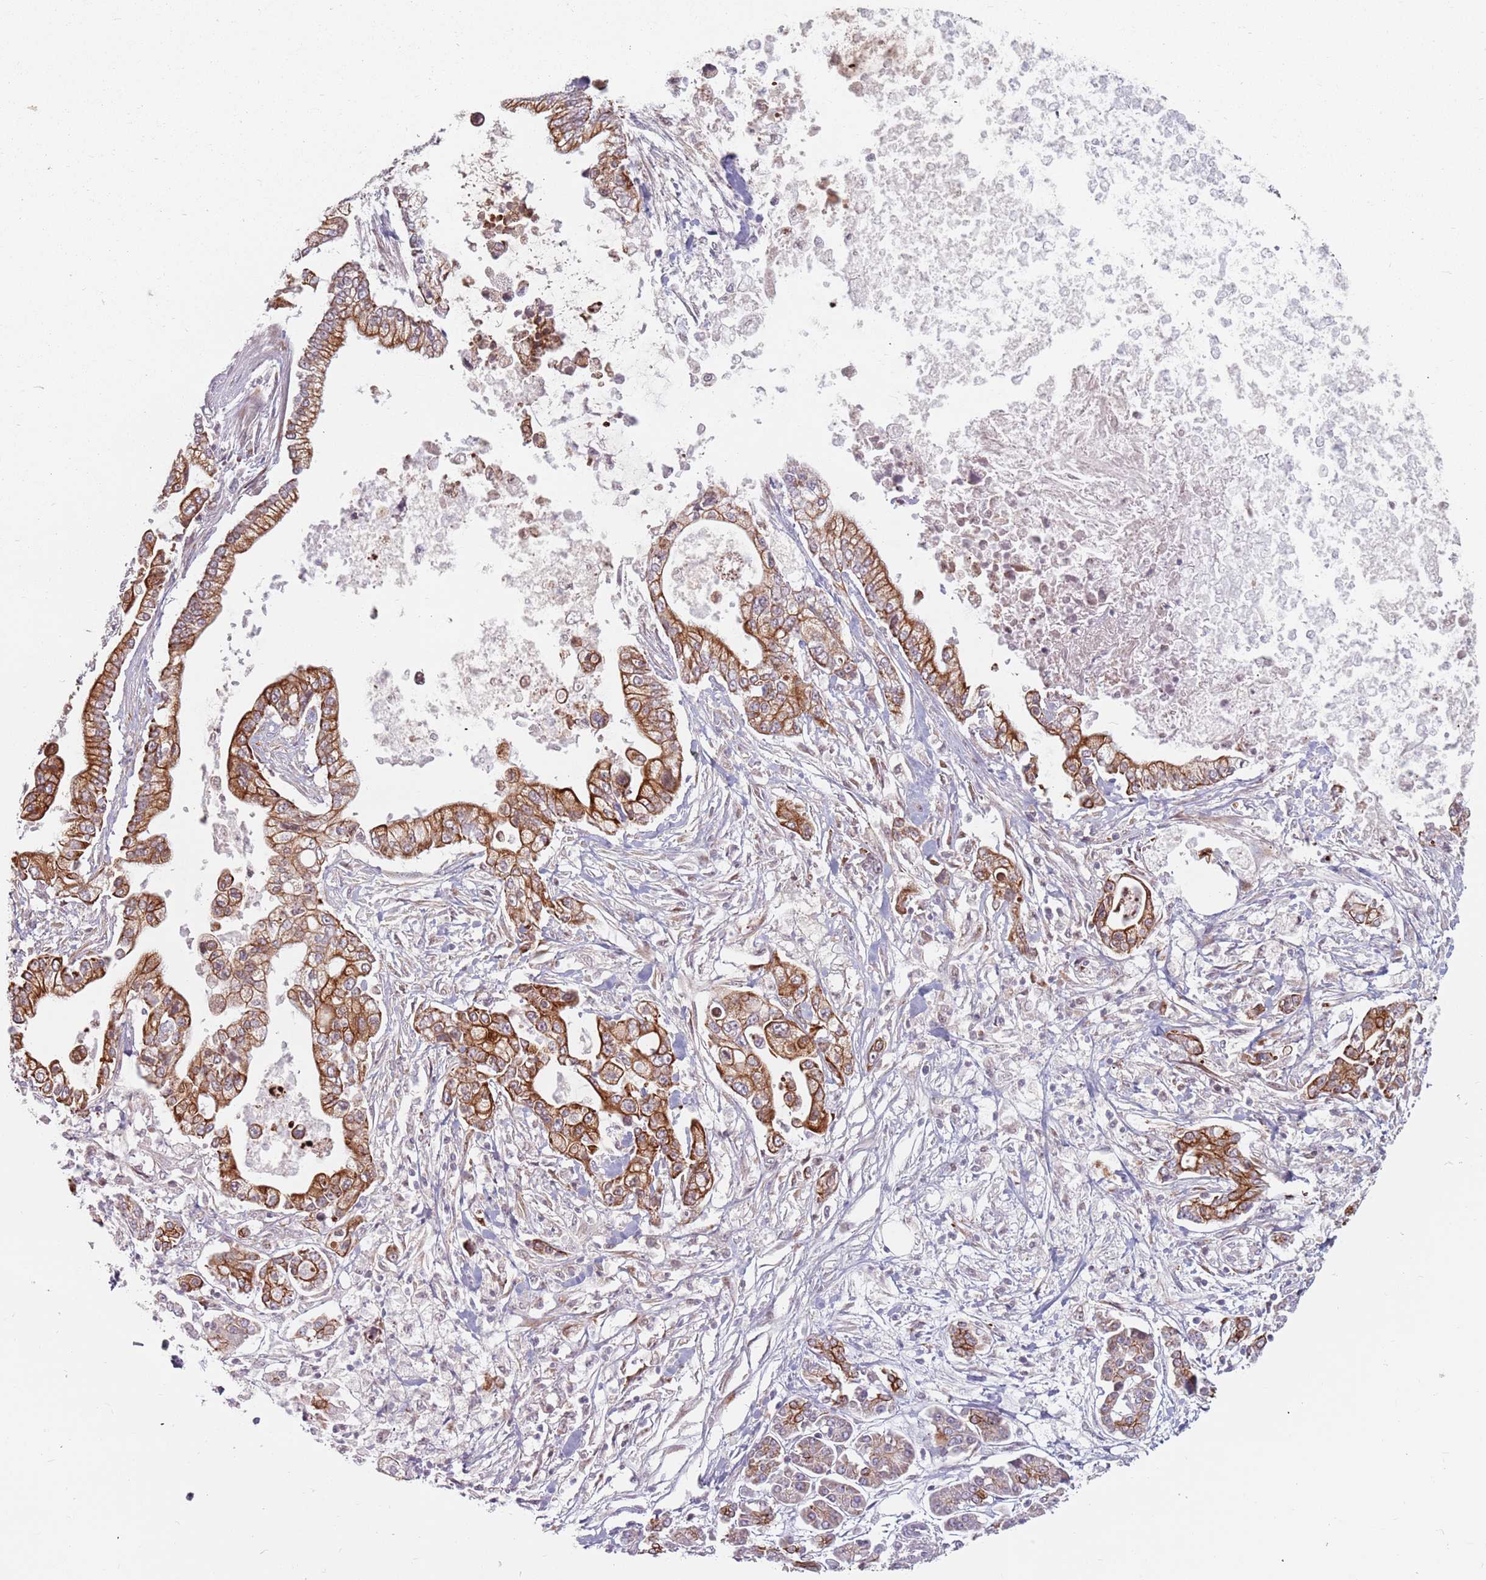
{"staining": {"intensity": "moderate", "quantity": ">75%", "location": "cytoplasmic/membranous"}, "tissue": "pancreatic cancer", "cell_type": "Tumor cells", "image_type": "cancer", "snomed": [{"axis": "morphology", "description": "Adenocarcinoma, NOS"}, {"axis": "topography", "description": "Pancreas"}], "caption": "Immunohistochemistry micrograph of human pancreatic adenocarcinoma stained for a protein (brown), which shows medium levels of moderate cytoplasmic/membranous positivity in about >75% of tumor cells.", "gene": "ADAL", "patient": {"sex": "male", "age": 69}}